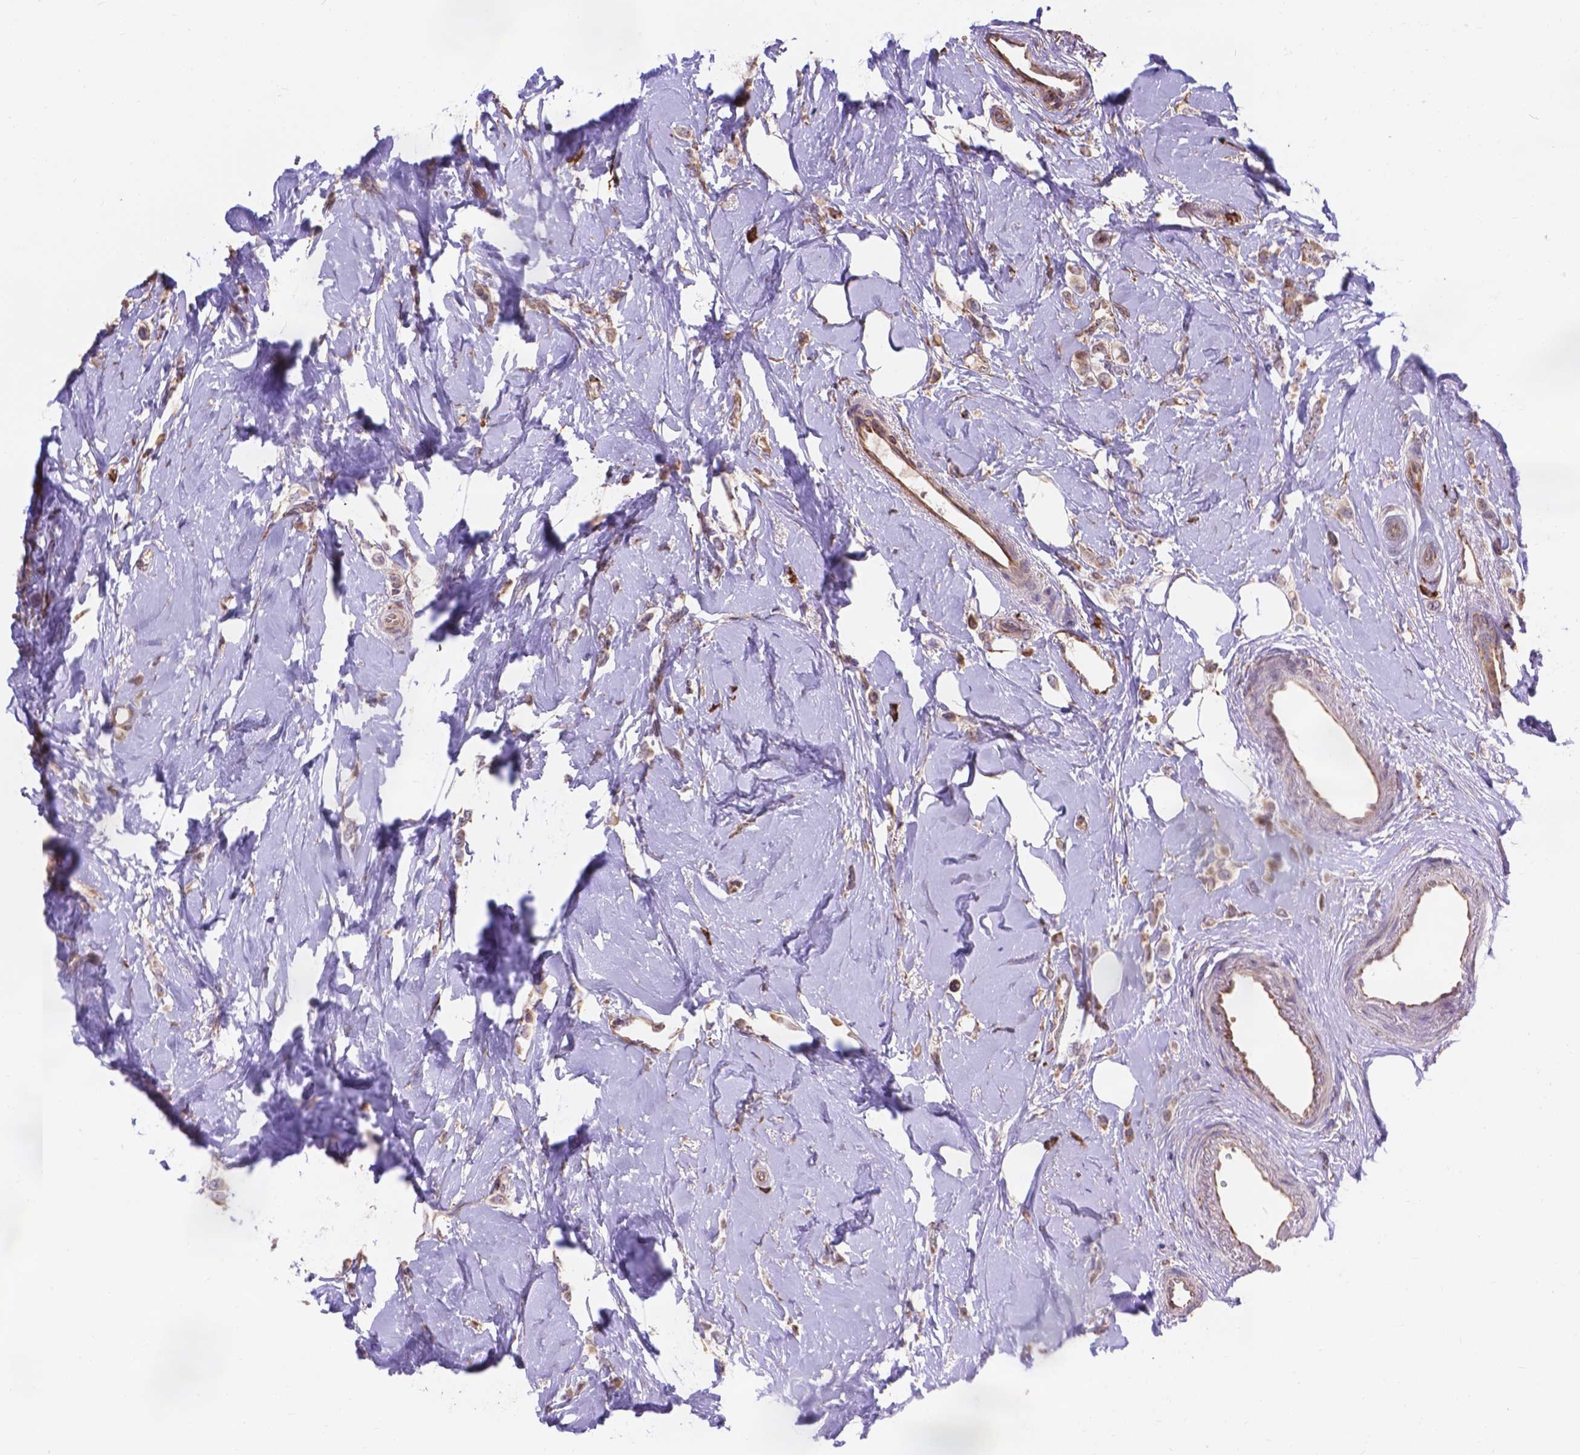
{"staining": {"intensity": "moderate", "quantity": ">75%", "location": "cytoplasmic/membranous"}, "tissue": "breast cancer", "cell_type": "Tumor cells", "image_type": "cancer", "snomed": [{"axis": "morphology", "description": "Lobular carcinoma"}, {"axis": "topography", "description": "Breast"}], "caption": "High-power microscopy captured an immunohistochemistry photomicrograph of breast cancer, revealing moderate cytoplasmic/membranous staining in about >75% of tumor cells. The protein is stained brown, and the nuclei are stained in blue (DAB (3,3'-diaminobenzidine) IHC with brightfield microscopy, high magnification).", "gene": "IPO11", "patient": {"sex": "female", "age": 66}}